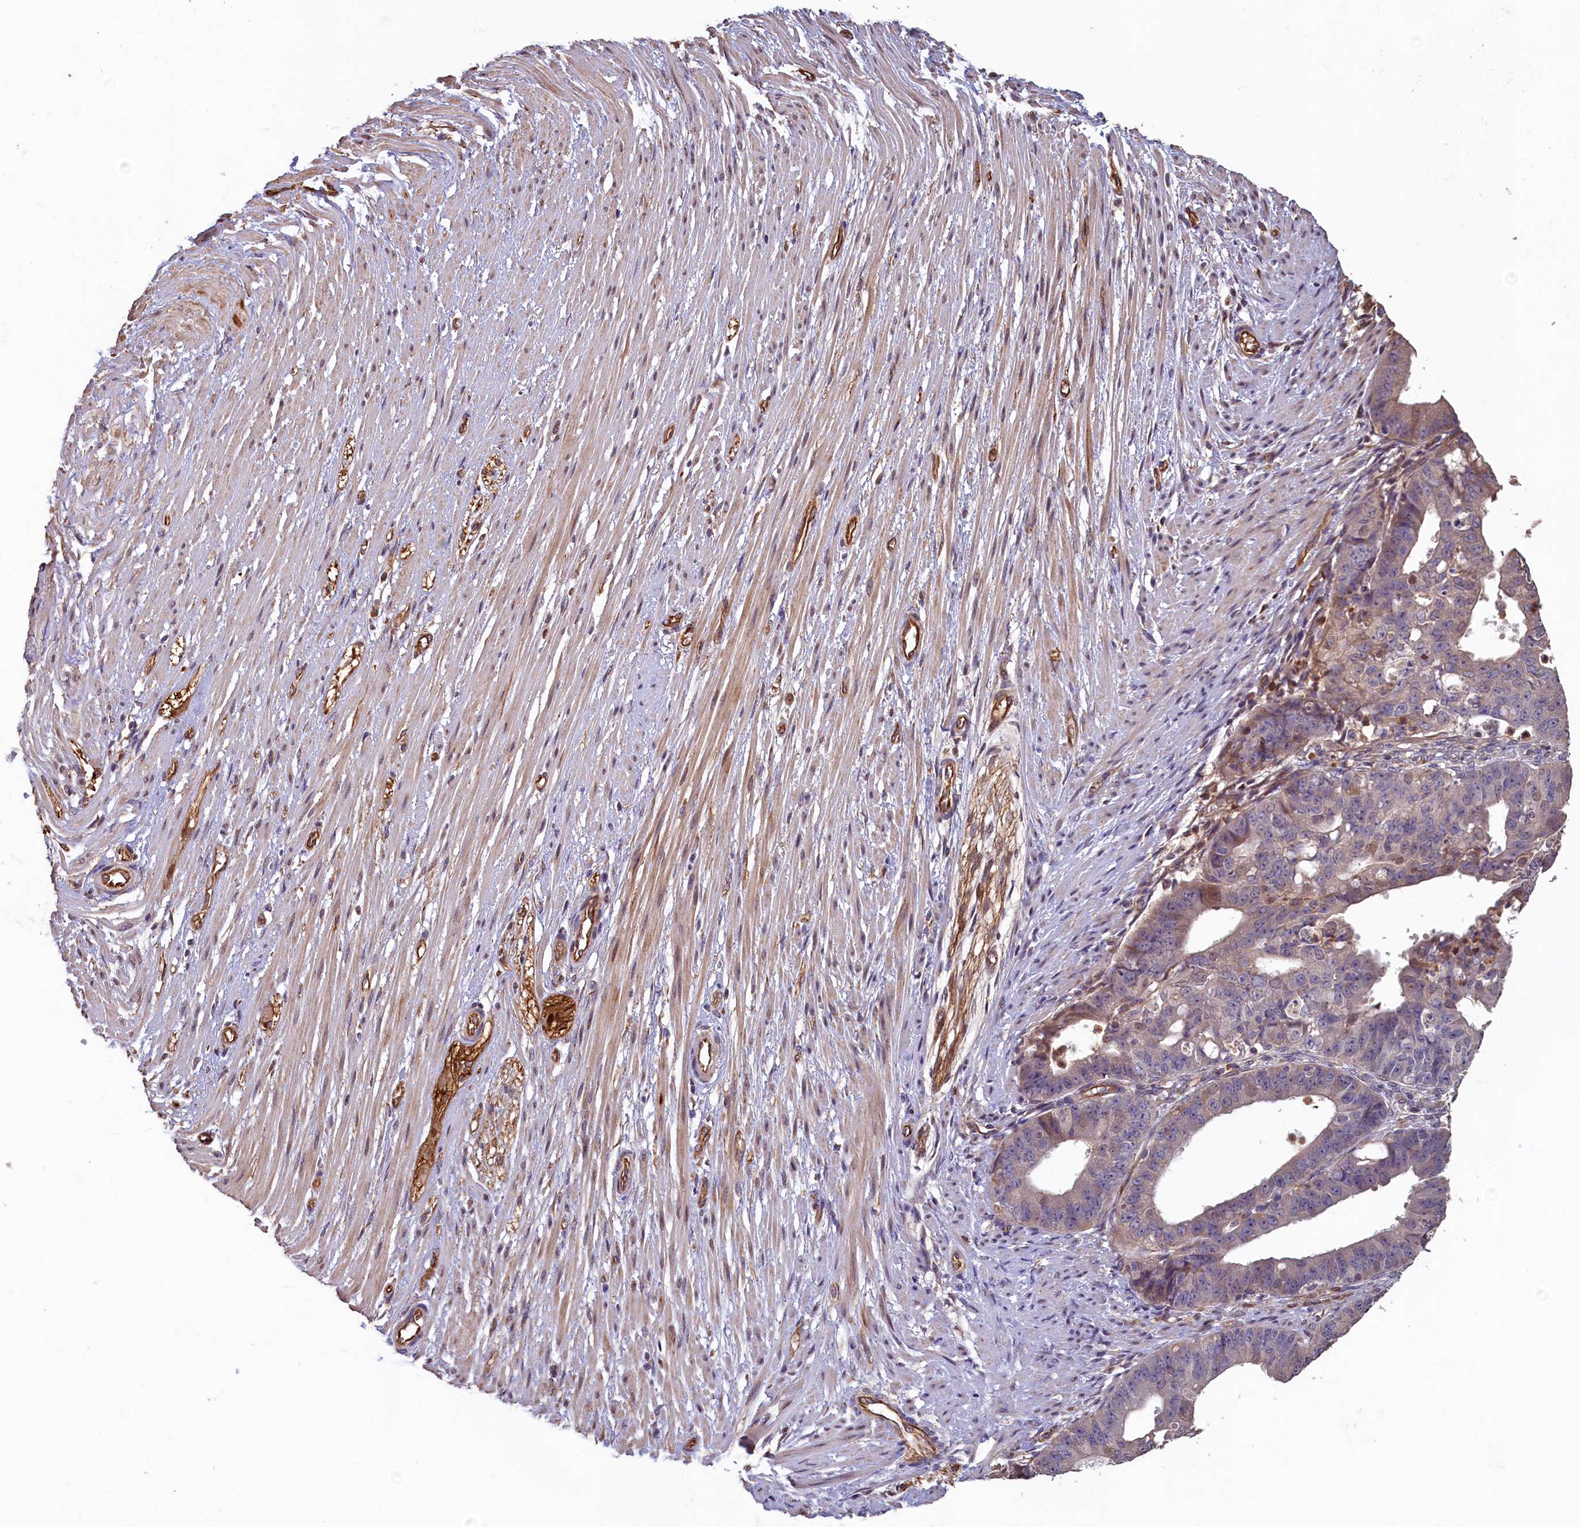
{"staining": {"intensity": "weak", "quantity": "<25%", "location": "cytoplasmic/membranous"}, "tissue": "ovarian cancer", "cell_type": "Tumor cells", "image_type": "cancer", "snomed": [{"axis": "morphology", "description": "Carcinoma, endometroid"}, {"axis": "topography", "description": "Appendix"}, {"axis": "topography", "description": "Ovary"}], "caption": "IHC photomicrograph of neoplastic tissue: ovarian endometroid carcinoma stained with DAB shows no significant protein expression in tumor cells.", "gene": "ACSBG1", "patient": {"sex": "female", "age": 42}}